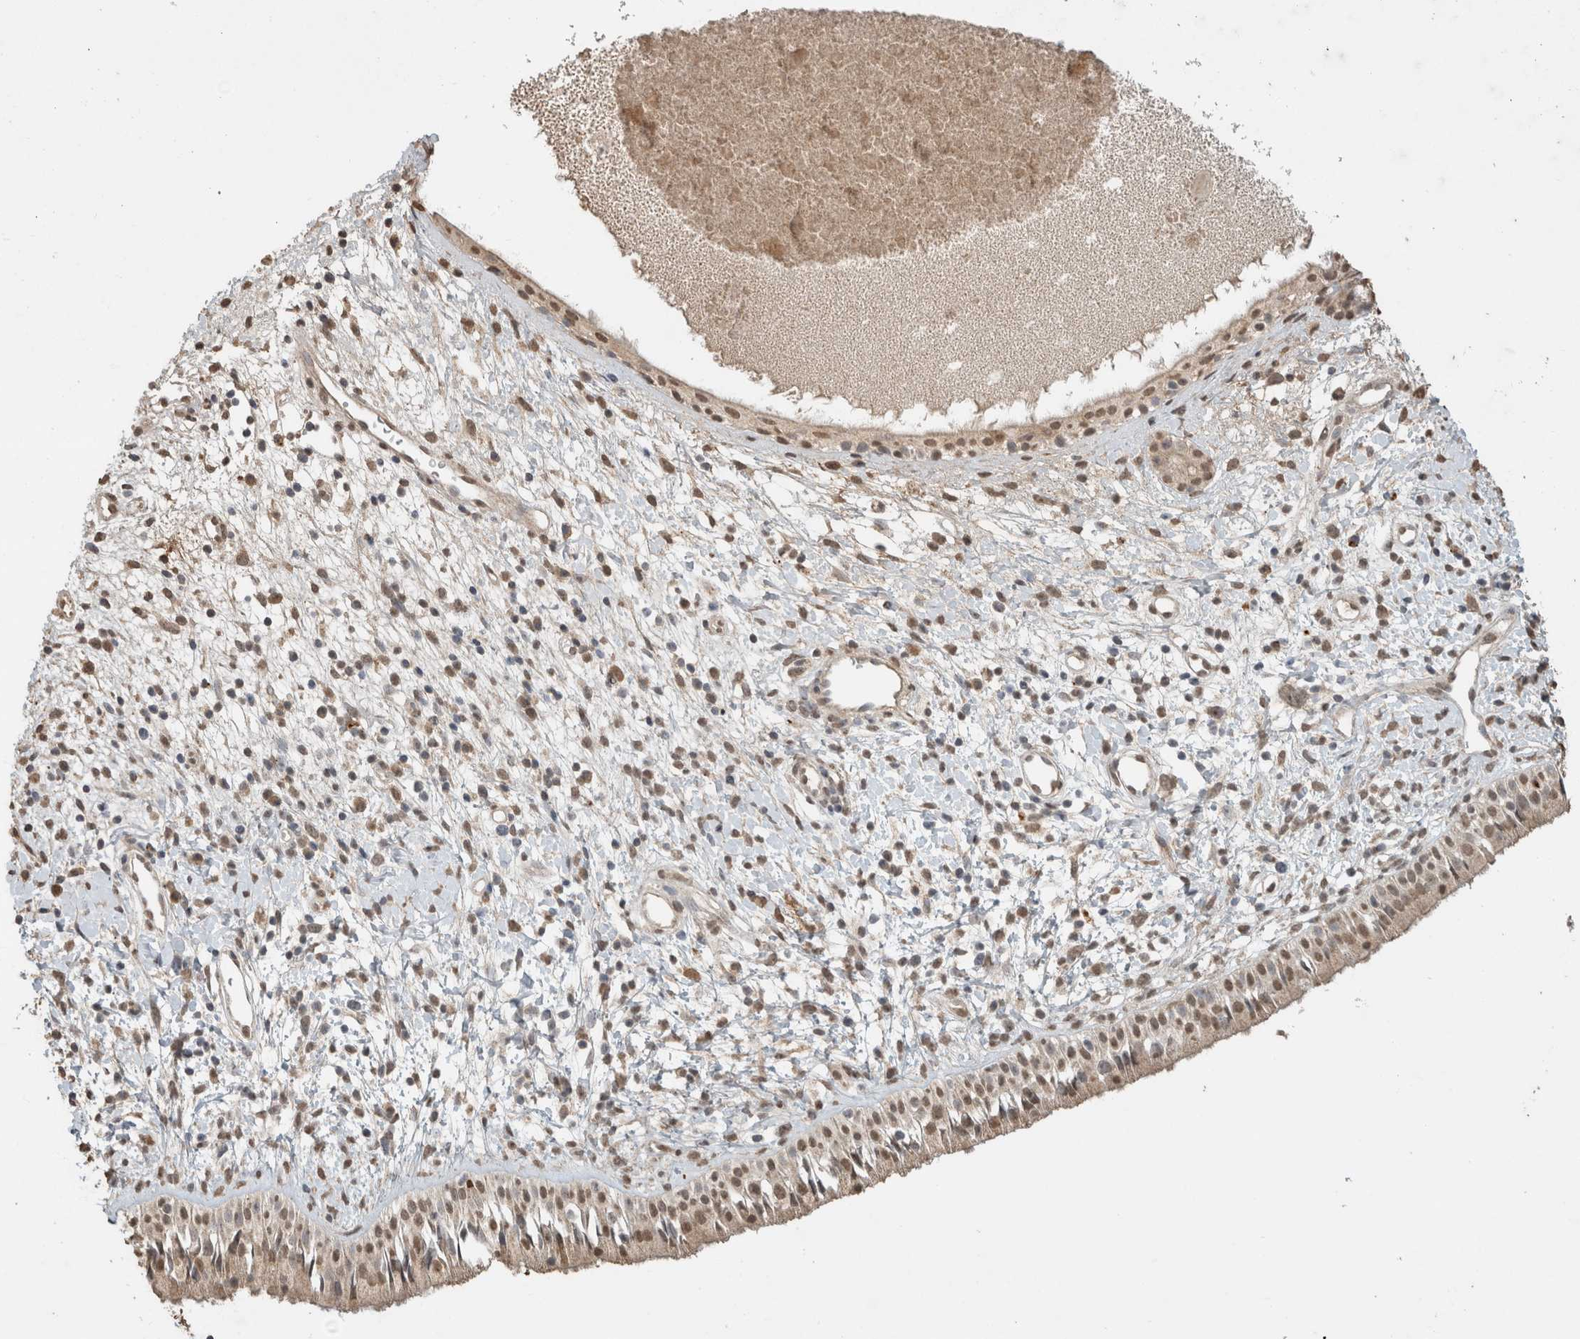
{"staining": {"intensity": "weak", "quantity": ">75%", "location": "cytoplasmic/membranous,nuclear"}, "tissue": "nasopharynx", "cell_type": "Respiratory epithelial cells", "image_type": "normal", "snomed": [{"axis": "morphology", "description": "Normal tissue, NOS"}, {"axis": "topography", "description": "Nasopharynx"}], "caption": "Immunohistochemical staining of normal nasopharynx demonstrates weak cytoplasmic/membranous,nuclear protein staining in about >75% of respiratory epithelial cells.", "gene": "FAM3A", "patient": {"sex": "male", "age": 22}}